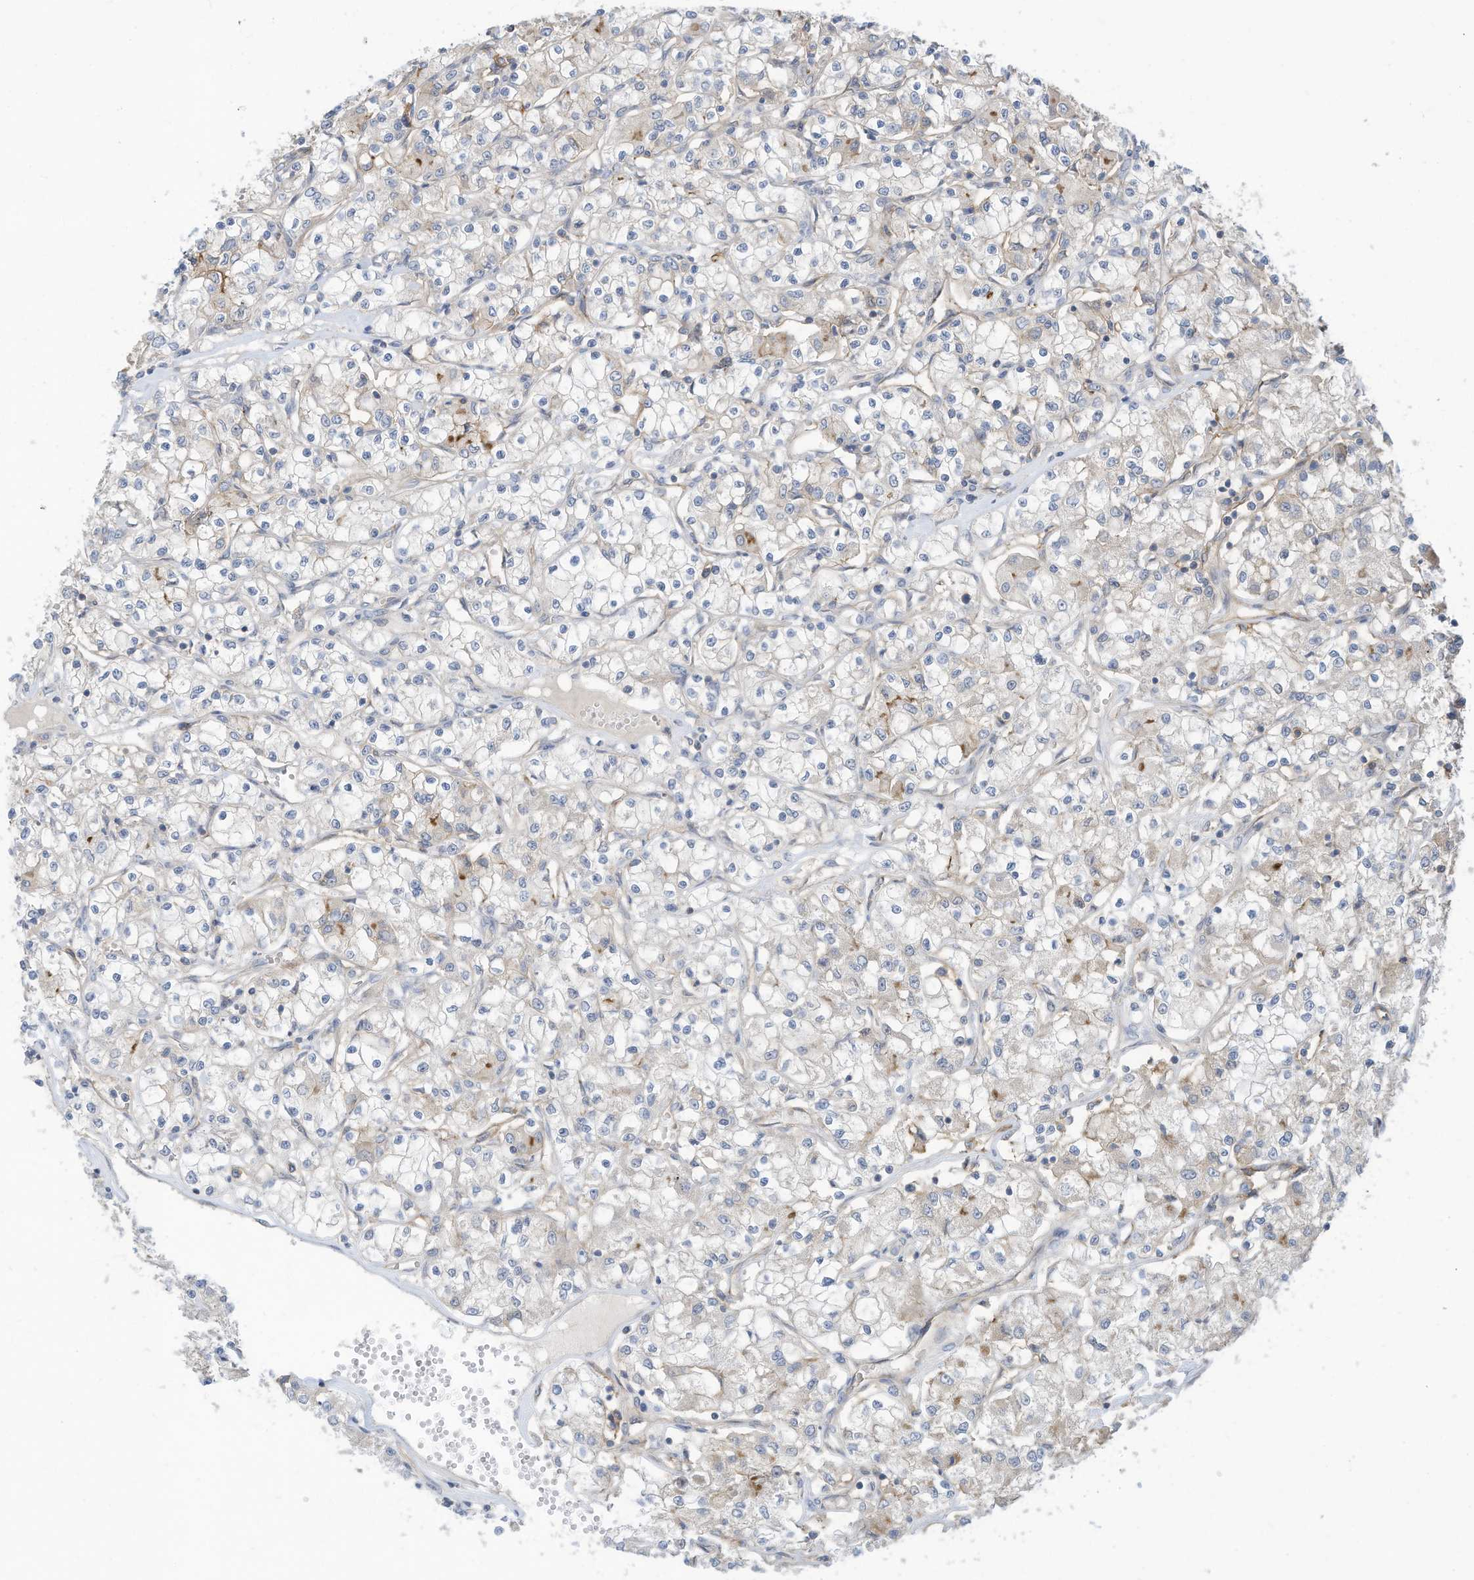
{"staining": {"intensity": "negative", "quantity": "none", "location": "none"}, "tissue": "renal cancer", "cell_type": "Tumor cells", "image_type": "cancer", "snomed": [{"axis": "morphology", "description": "Adenocarcinoma, NOS"}, {"axis": "topography", "description": "Kidney"}], "caption": "Tumor cells show no significant protein positivity in renal adenocarcinoma.", "gene": "SLC1A5", "patient": {"sex": "female", "age": 59}}